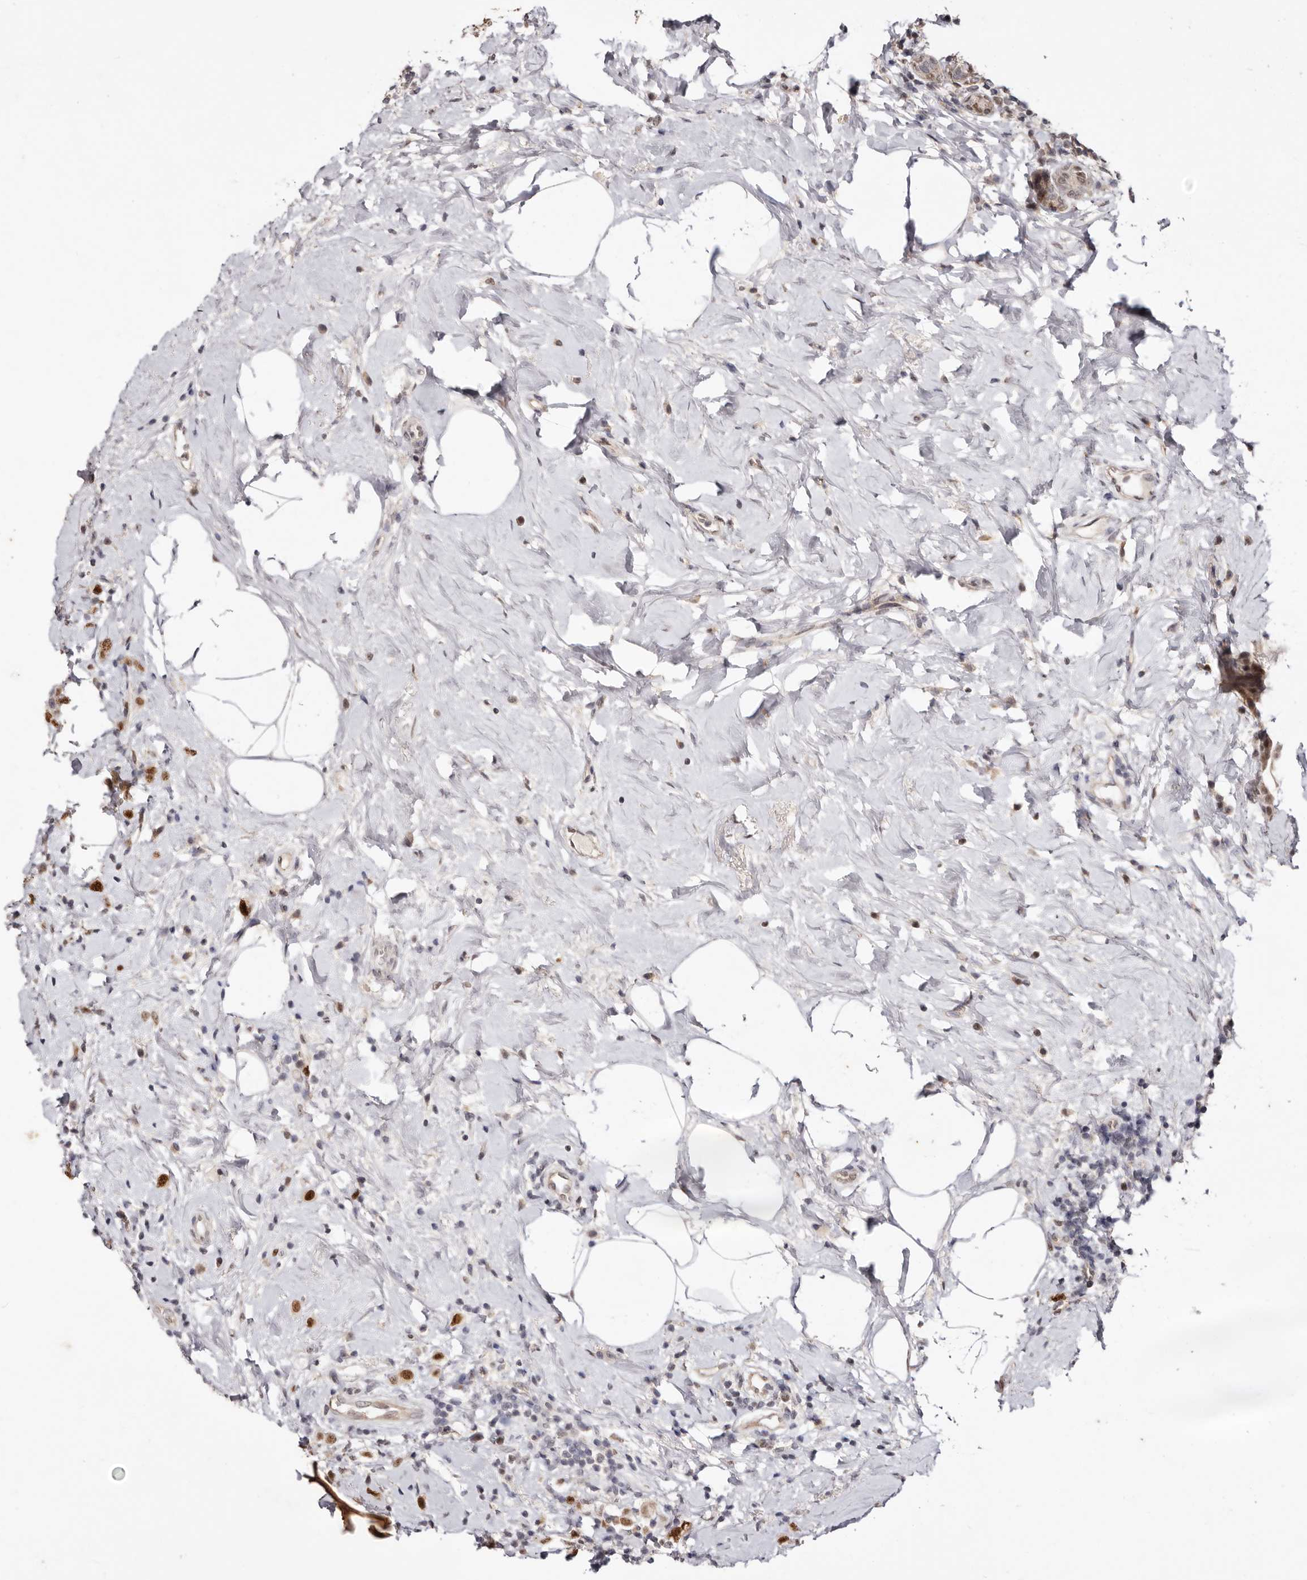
{"staining": {"intensity": "strong", "quantity": ">75%", "location": "cytoplasmic/membranous,nuclear"}, "tissue": "breast cancer", "cell_type": "Tumor cells", "image_type": "cancer", "snomed": [{"axis": "morphology", "description": "Lobular carcinoma"}, {"axis": "topography", "description": "Breast"}], "caption": "A brown stain highlights strong cytoplasmic/membranous and nuclear expression of a protein in breast cancer tumor cells. (Brightfield microscopy of DAB IHC at high magnification).", "gene": "NOTCH1", "patient": {"sex": "female", "age": 47}}